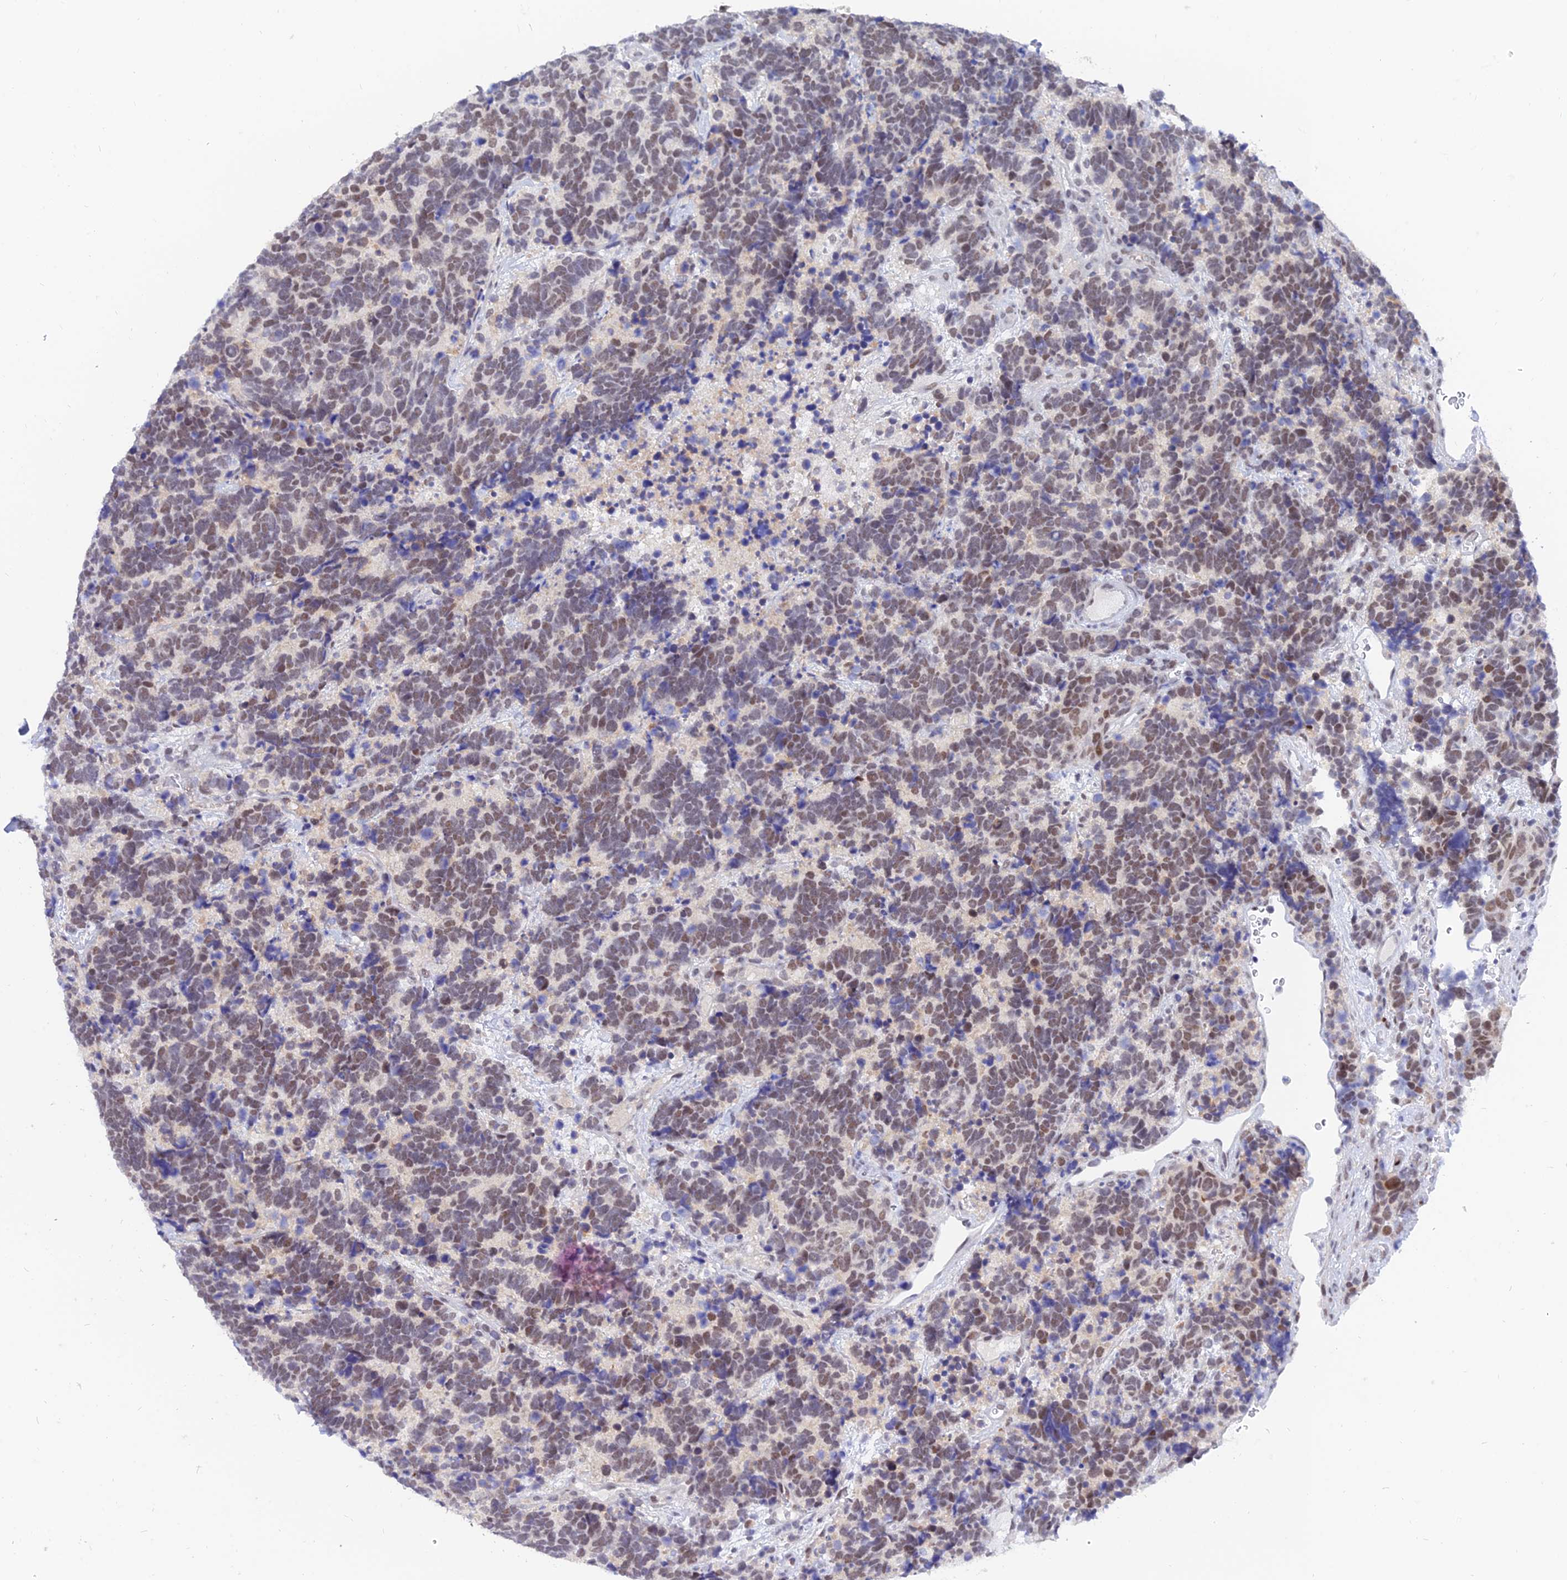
{"staining": {"intensity": "moderate", "quantity": "25%-75%", "location": "nuclear"}, "tissue": "carcinoid", "cell_type": "Tumor cells", "image_type": "cancer", "snomed": [{"axis": "morphology", "description": "Carcinoma, NOS"}, {"axis": "morphology", "description": "Carcinoid, malignant, NOS"}, {"axis": "topography", "description": "Urinary bladder"}], "caption": "Carcinoid tissue demonstrates moderate nuclear staining in approximately 25%-75% of tumor cells, visualized by immunohistochemistry. The staining was performed using DAB (3,3'-diaminobenzidine), with brown indicating positive protein expression. Nuclei are stained blue with hematoxylin.", "gene": "DPY30", "patient": {"sex": "male", "age": 57}}